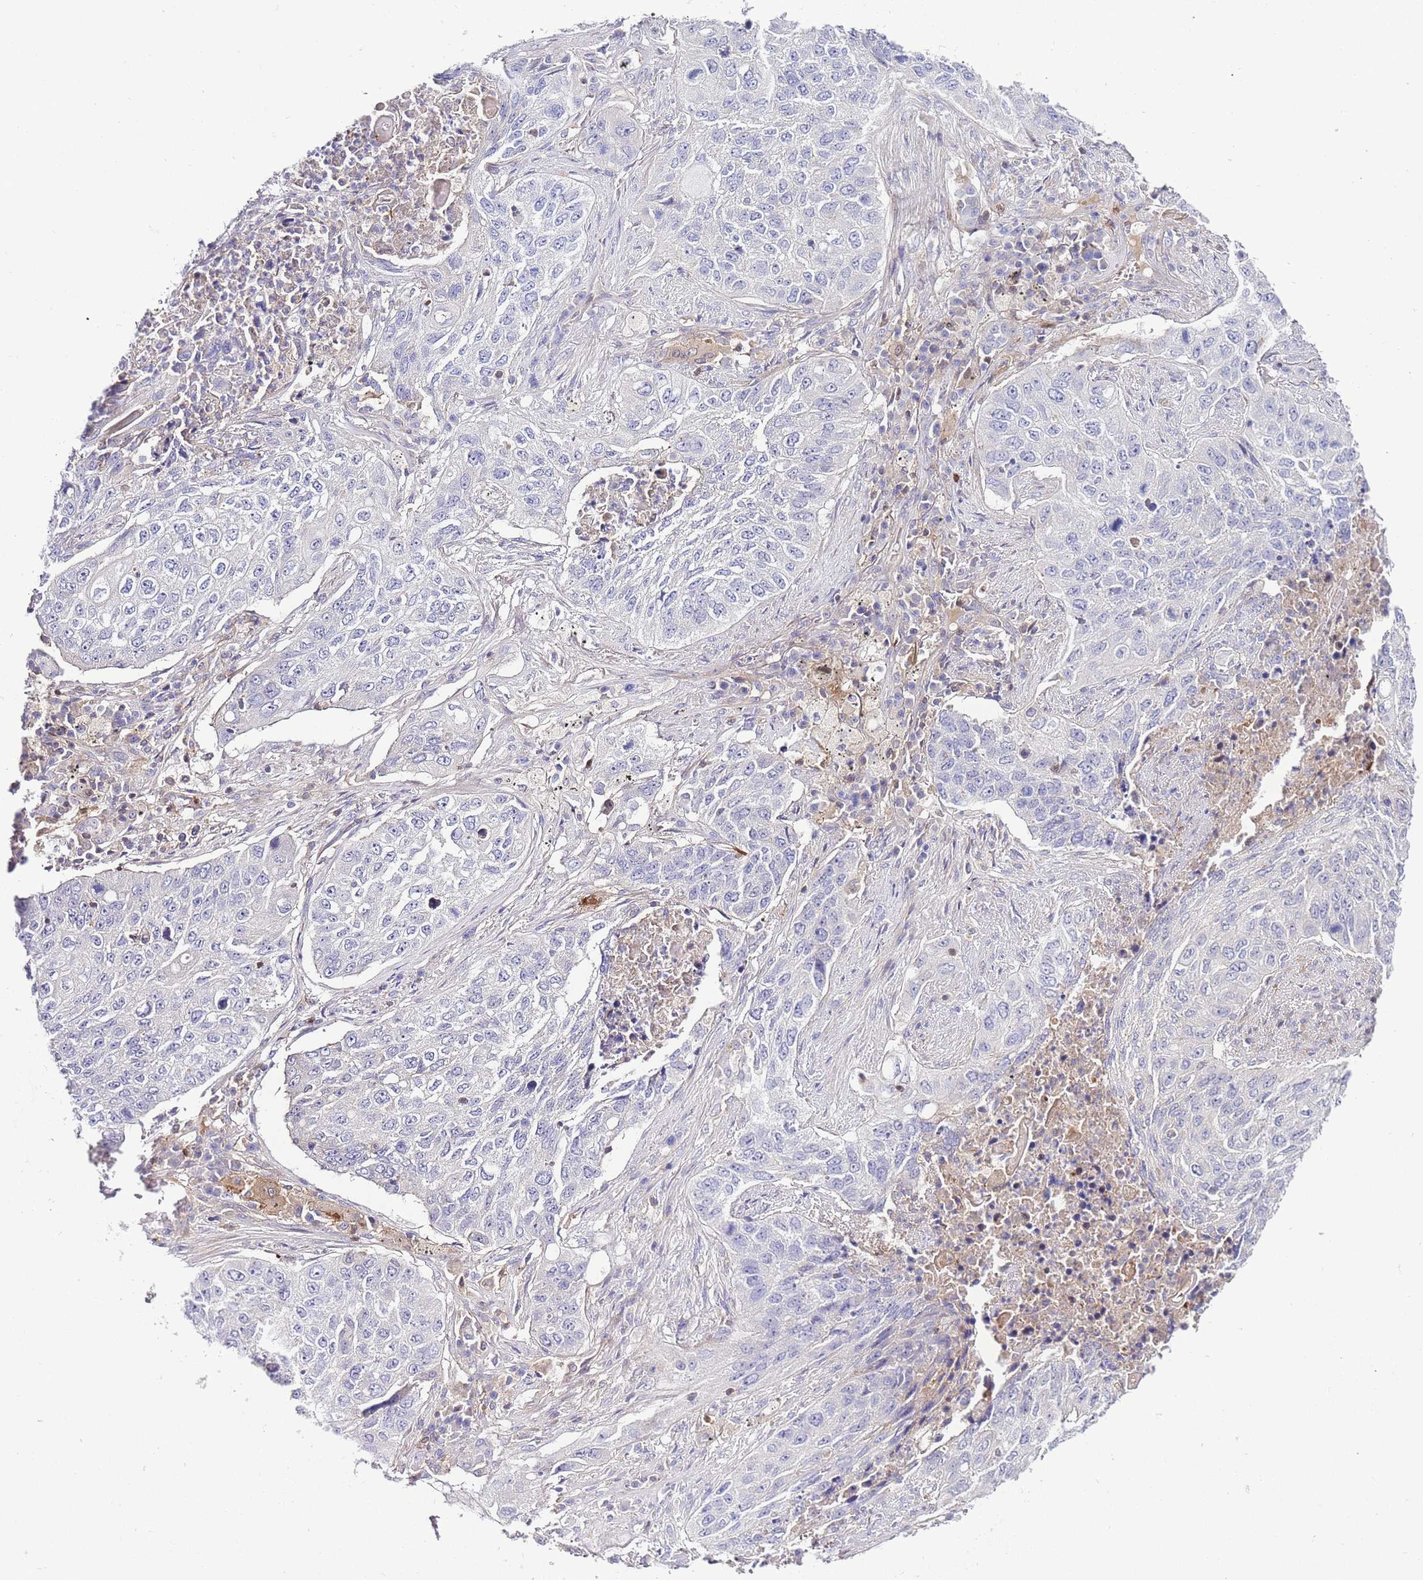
{"staining": {"intensity": "negative", "quantity": "none", "location": "none"}, "tissue": "lung cancer", "cell_type": "Tumor cells", "image_type": "cancer", "snomed": [{"axis": "morphology", "description": "Squamous cell carcinoma, NOS"}, {"axis": "topography", "description": "Lung"}], "caption": "Protein analysis of lung cancer shows no significant expression in tumor cells.", "gene": "FBN3", "patient": {"sex": "female", "age": 63}}